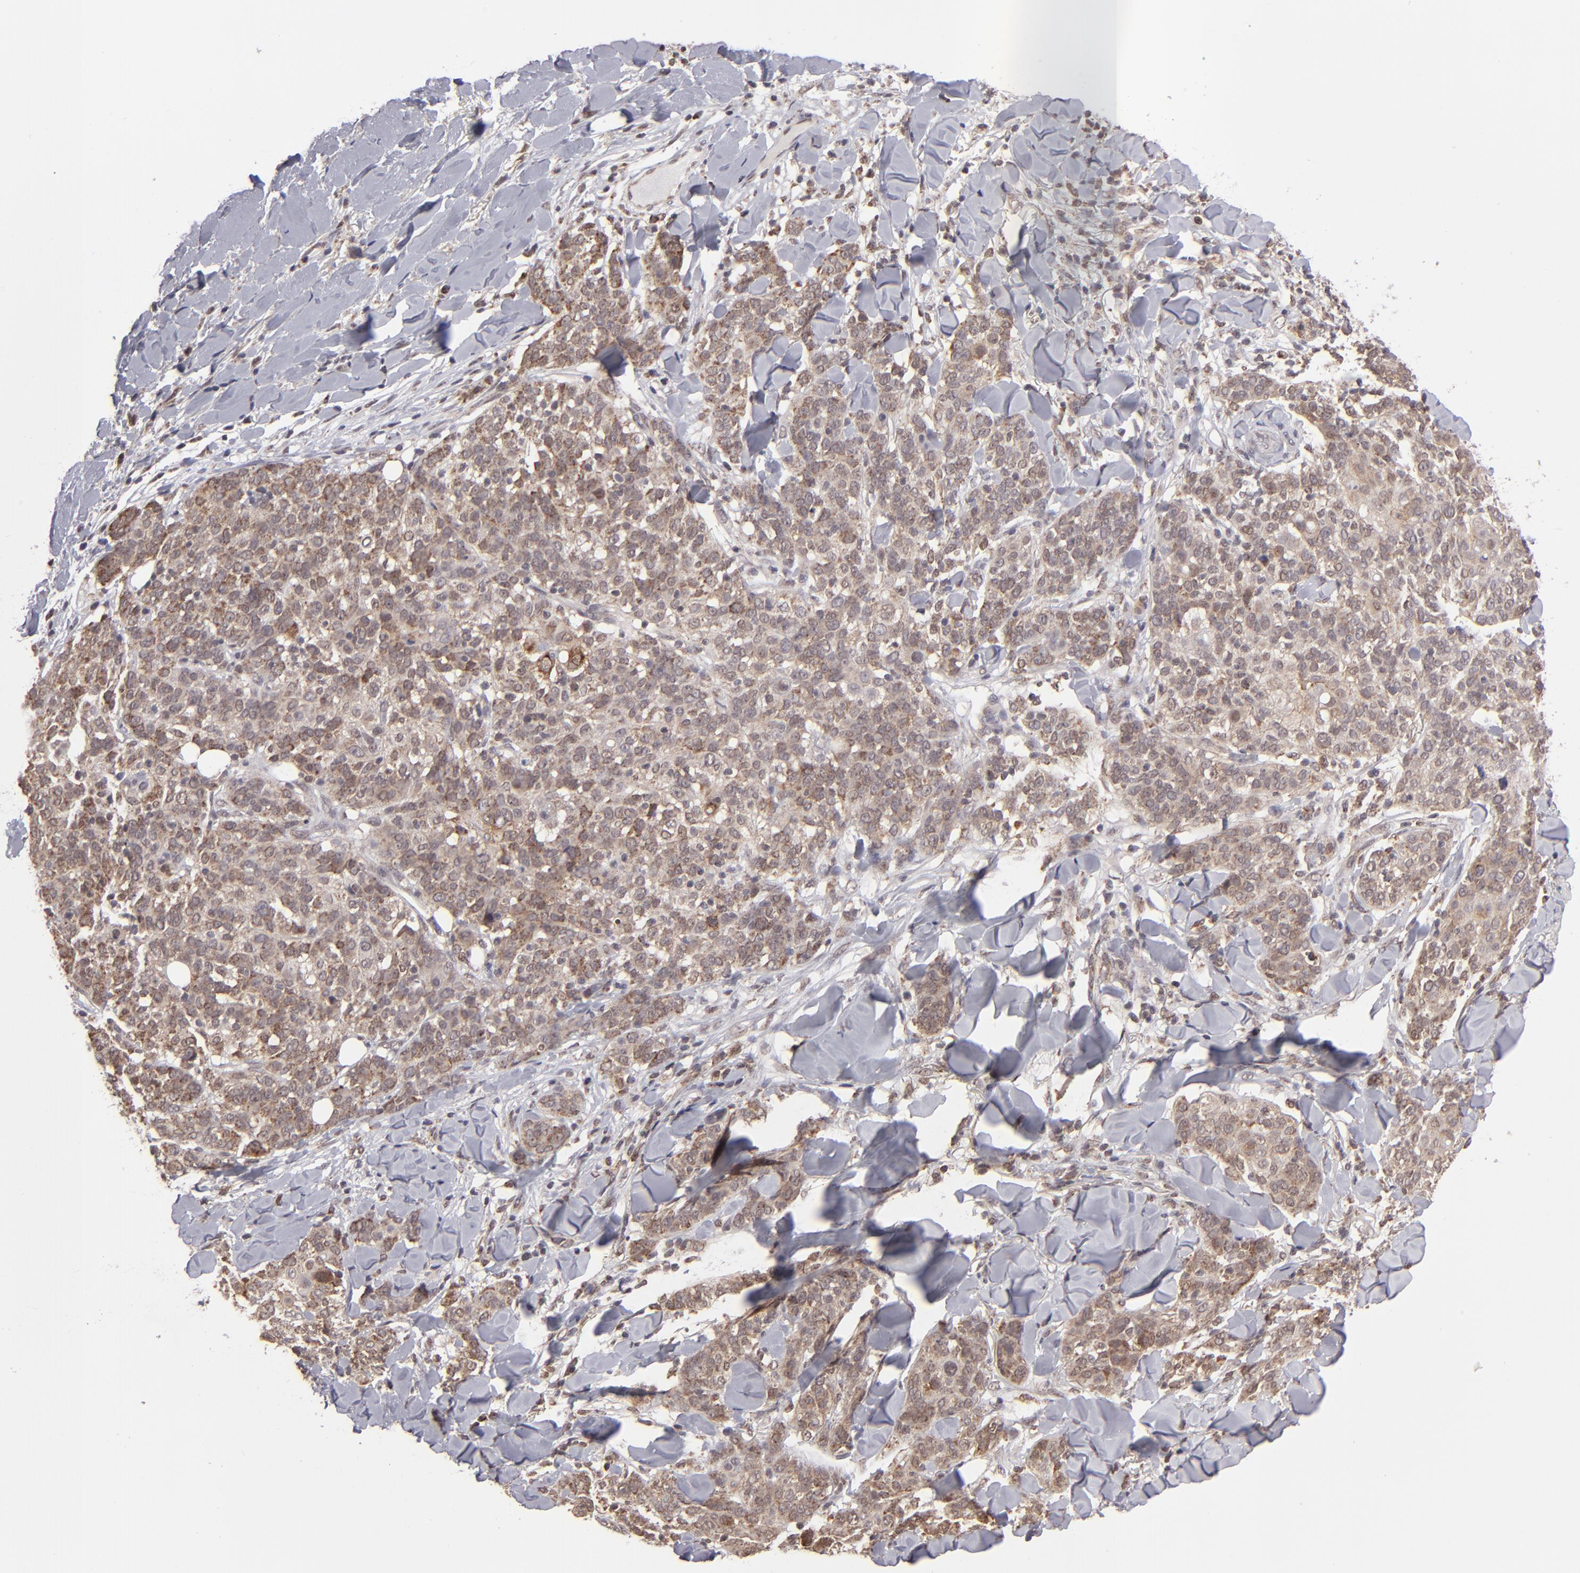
{"staining": {"intensity": "moderate", "quantity": "<25%", "location": "cytoplasmic/membranous"}, "tissue": "skin cancer", "cell_type": "Tumor cells", "image_type": "cancer", "snomed": [{"axis": "morphology", "description": "Normal tissue, NOS"}, {"axis": "morphology", "description": "Squamous cell carcinoma, NOS"}, {"axis": "topography", "description": "Skin"}], "caption": "Squamous cell carcinoma (skin) stained with a protein marker shows moderate staining in tumor cells.", "gene": "SLC15A1", "patient": {"sex": "female", "age": 83}}